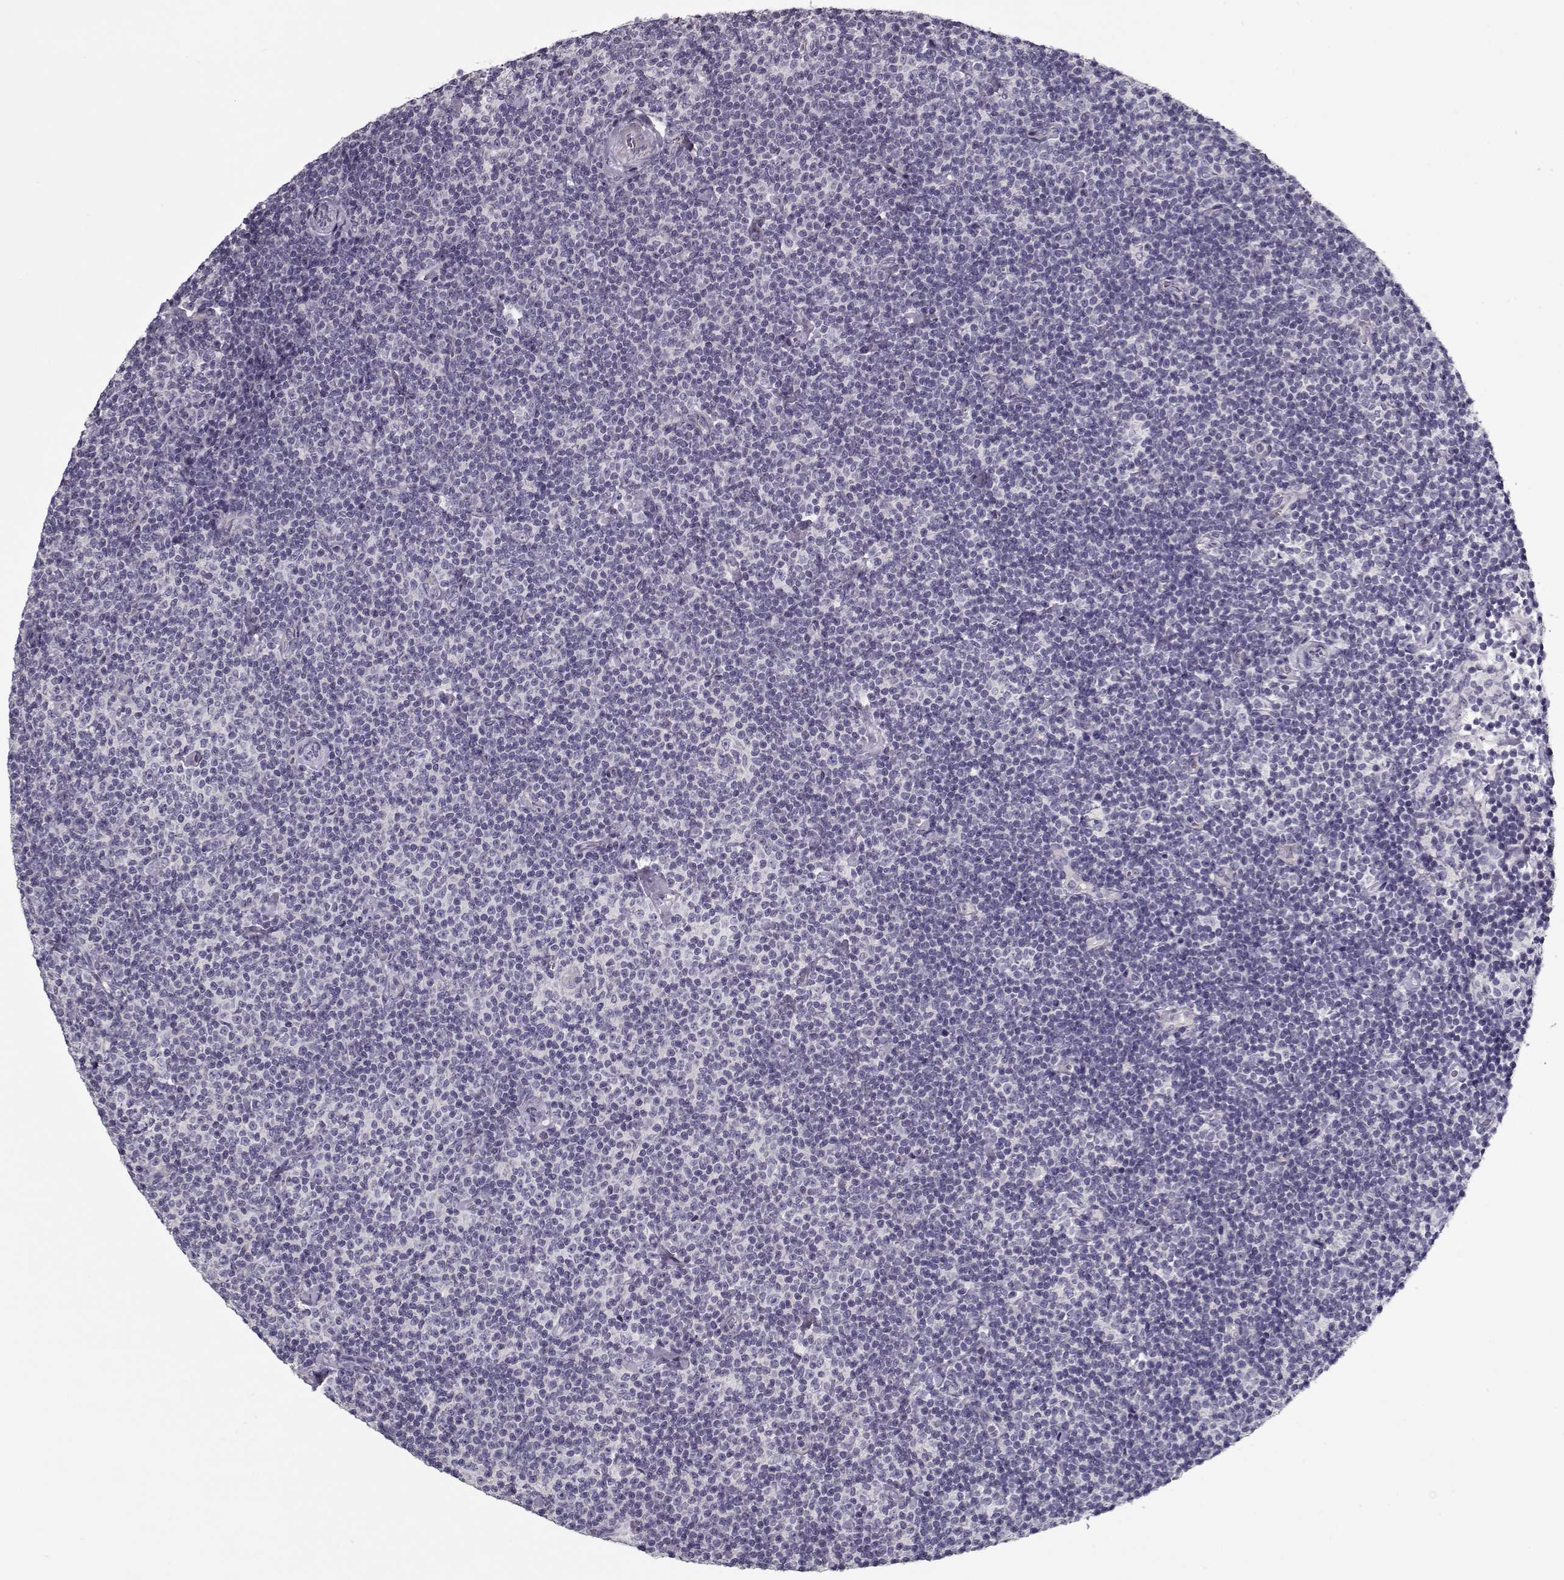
{"staining": {"intensity": "negative", "quantity": "none", "location": "none"}, "tissue": "lymphoma", "cell_type": "Tumor cells", "image_type": "cancer", "snomed": [{"axis": "morphology", "description": "Malignant lymphoma, non-Hodgkin's type, Low grade"}, {"axis": "topography", "description": "Lymph node"}], "caption": "Human lymphoma stained for a protein using IHC shows no staining in tumor cells.", "gene": "CCDC136", "patient": {"sex": "male", "age": 81}}